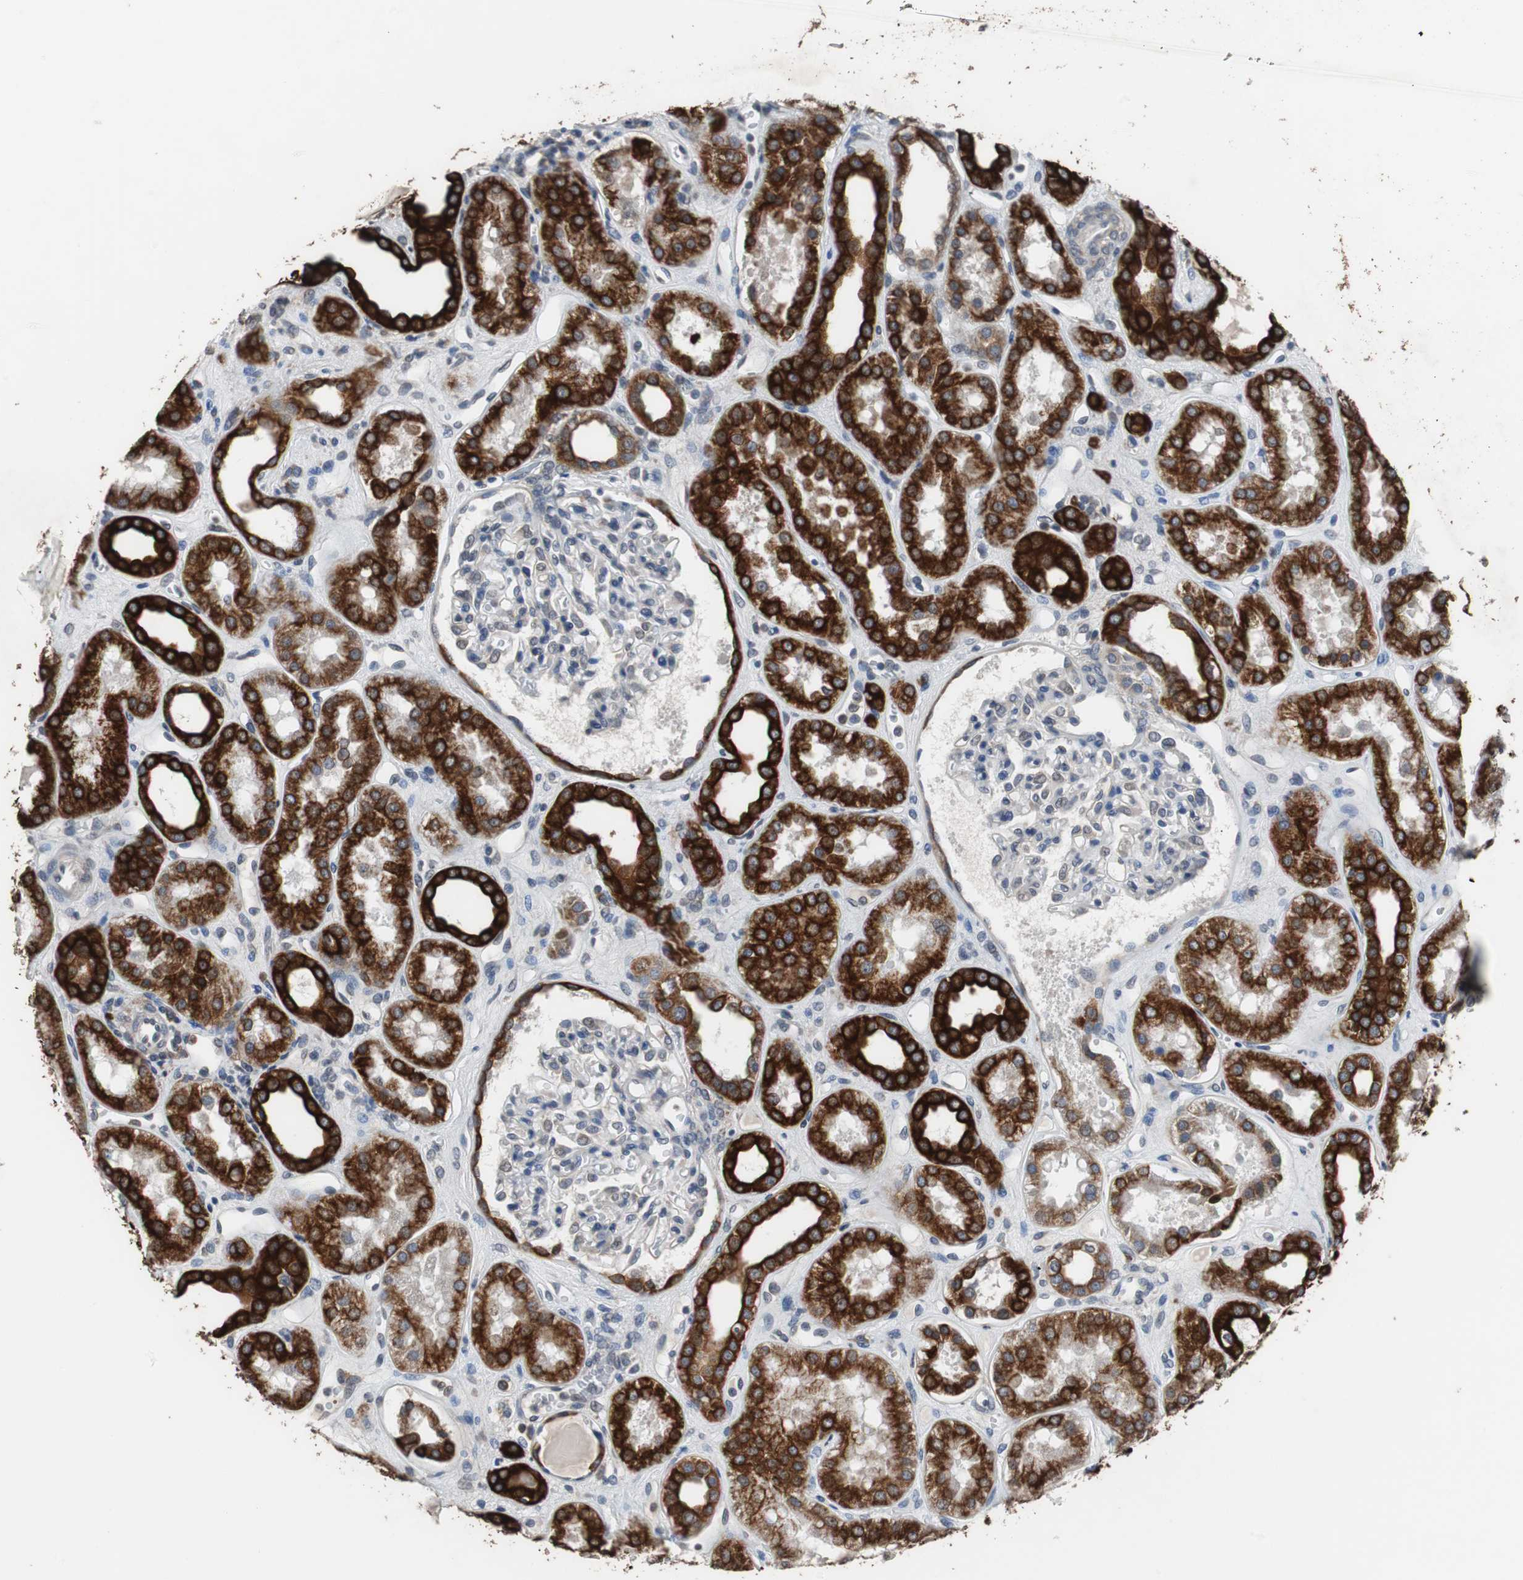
{"staining": {"intensity": "negative", "quantity": "none", "location": "none"}, "tissue": "kidney", "cell_type": "Cells in glomeruli", "image_type": "normal", "snomed": [{"axis": "morphology", "description": "Normal tissue, NOS"}, {"axis": "topography", "description": "Kidney"}], "caption": "Cells in glomeruli are negative for protein expression in normal human kidney. Brightfield microscopy of IHC stained with DAB (3,3'-diaminobenzidine) (brown) and hematoxylin (blue), captured at high magnification.", "gene": "USP10", "patient": {"sex": "male", "age": 59}}